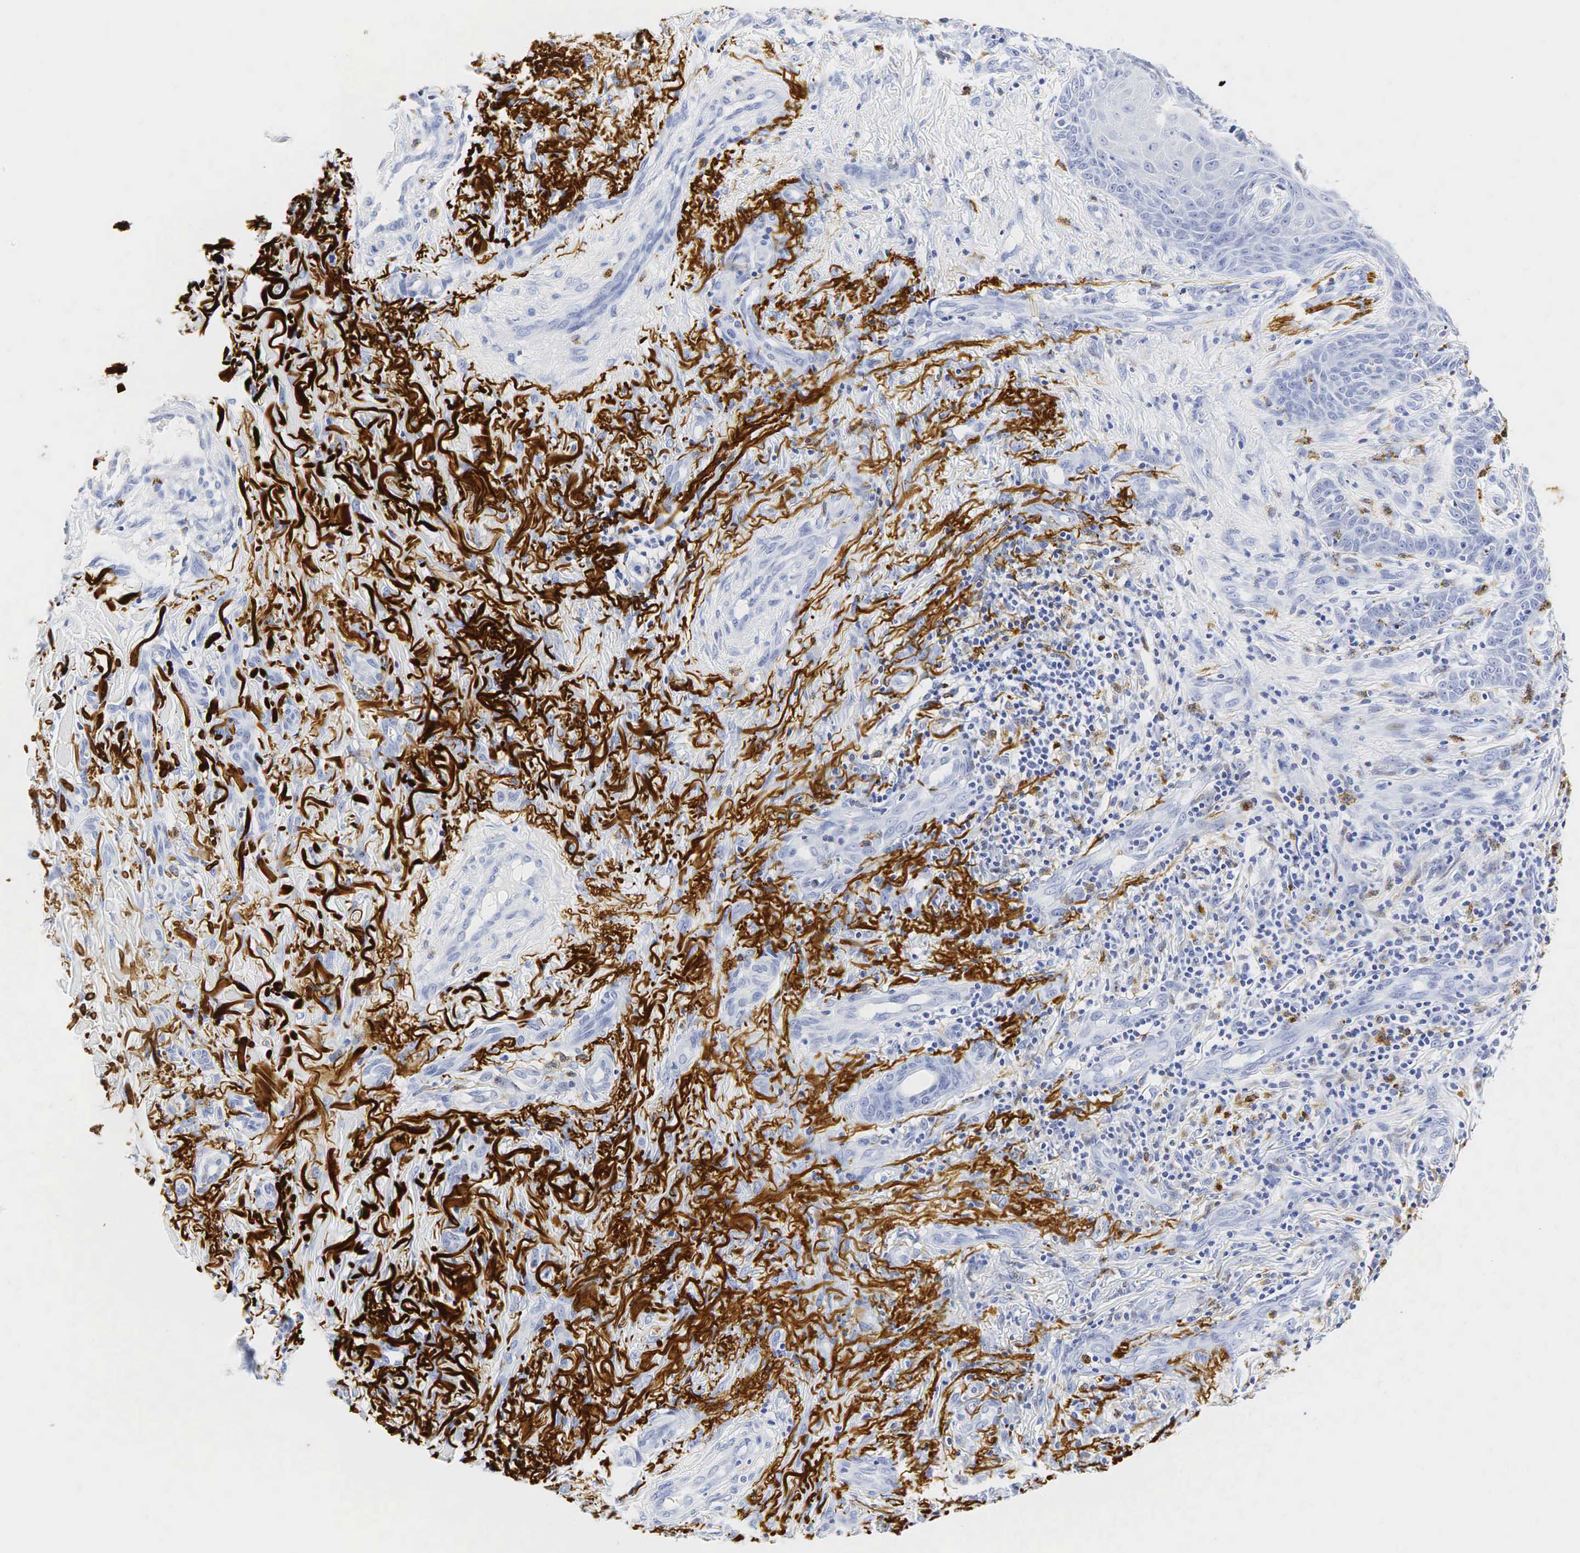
{"staining": {"intensity": "negative", "quantity": "none", "location": "none"}, "tissue": "skin cancer", "cell_type": "Tumor cells", "image_type": "cancer", "snomed": [{"axis": "morphology", "description": "Normal tissue, NOS"}, {"axis": "morphology", "description": "Basal cell carcinoma"}, {"axis": "topography", "description": "Skin"}], "caption": "Histopathology image shows no significant protein staining in tumor cells of basal cell carcinoma (skin). (Brightfield microscopy of DAB (3,3'-diaminobenzidine) IHC at high magnification).", "gene": "LYZ", "patient": {"sex": "male", "age": 81}}